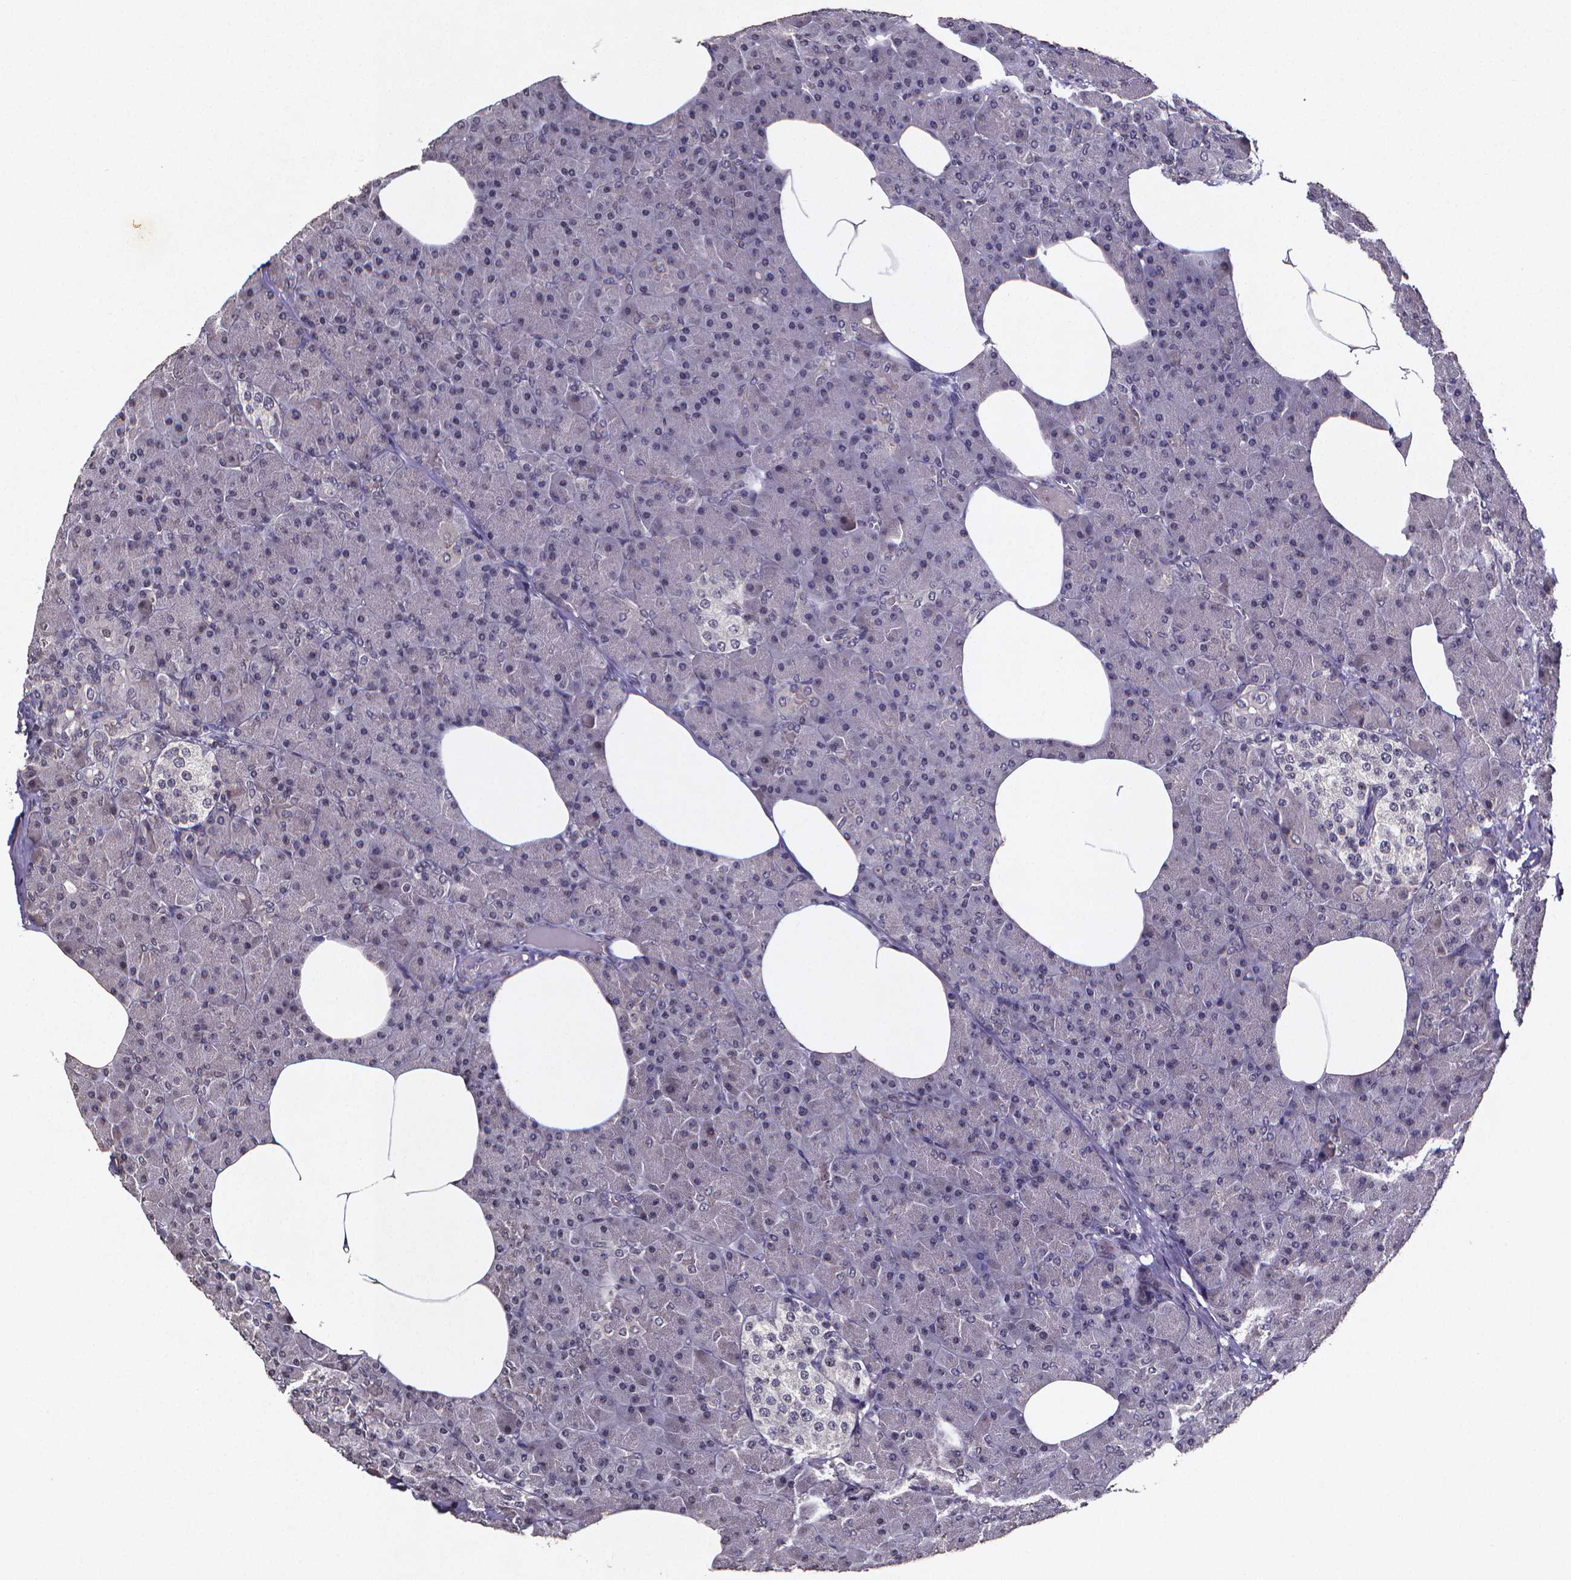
{"staining": {"intensity": "negative", "quantity": "none", "location": "none"}, "tissue": "pancreas", "cell_type": "Exocrine glandular cells", "image_type": "normal", "snomed": [{"axis": "morphology", "description": "Normal tissue, NOS"}, {"axis": "topography", "description": "Pancreas"}], "caption": "Pancreas was stained to show a protein in brown. There is no significant staining in exocrine glandular cells. (DAB IHC visualized using brightfield microscopy, high magnification).", "gene": "TP73", "patient": {"sex": "female", "age": 45}}